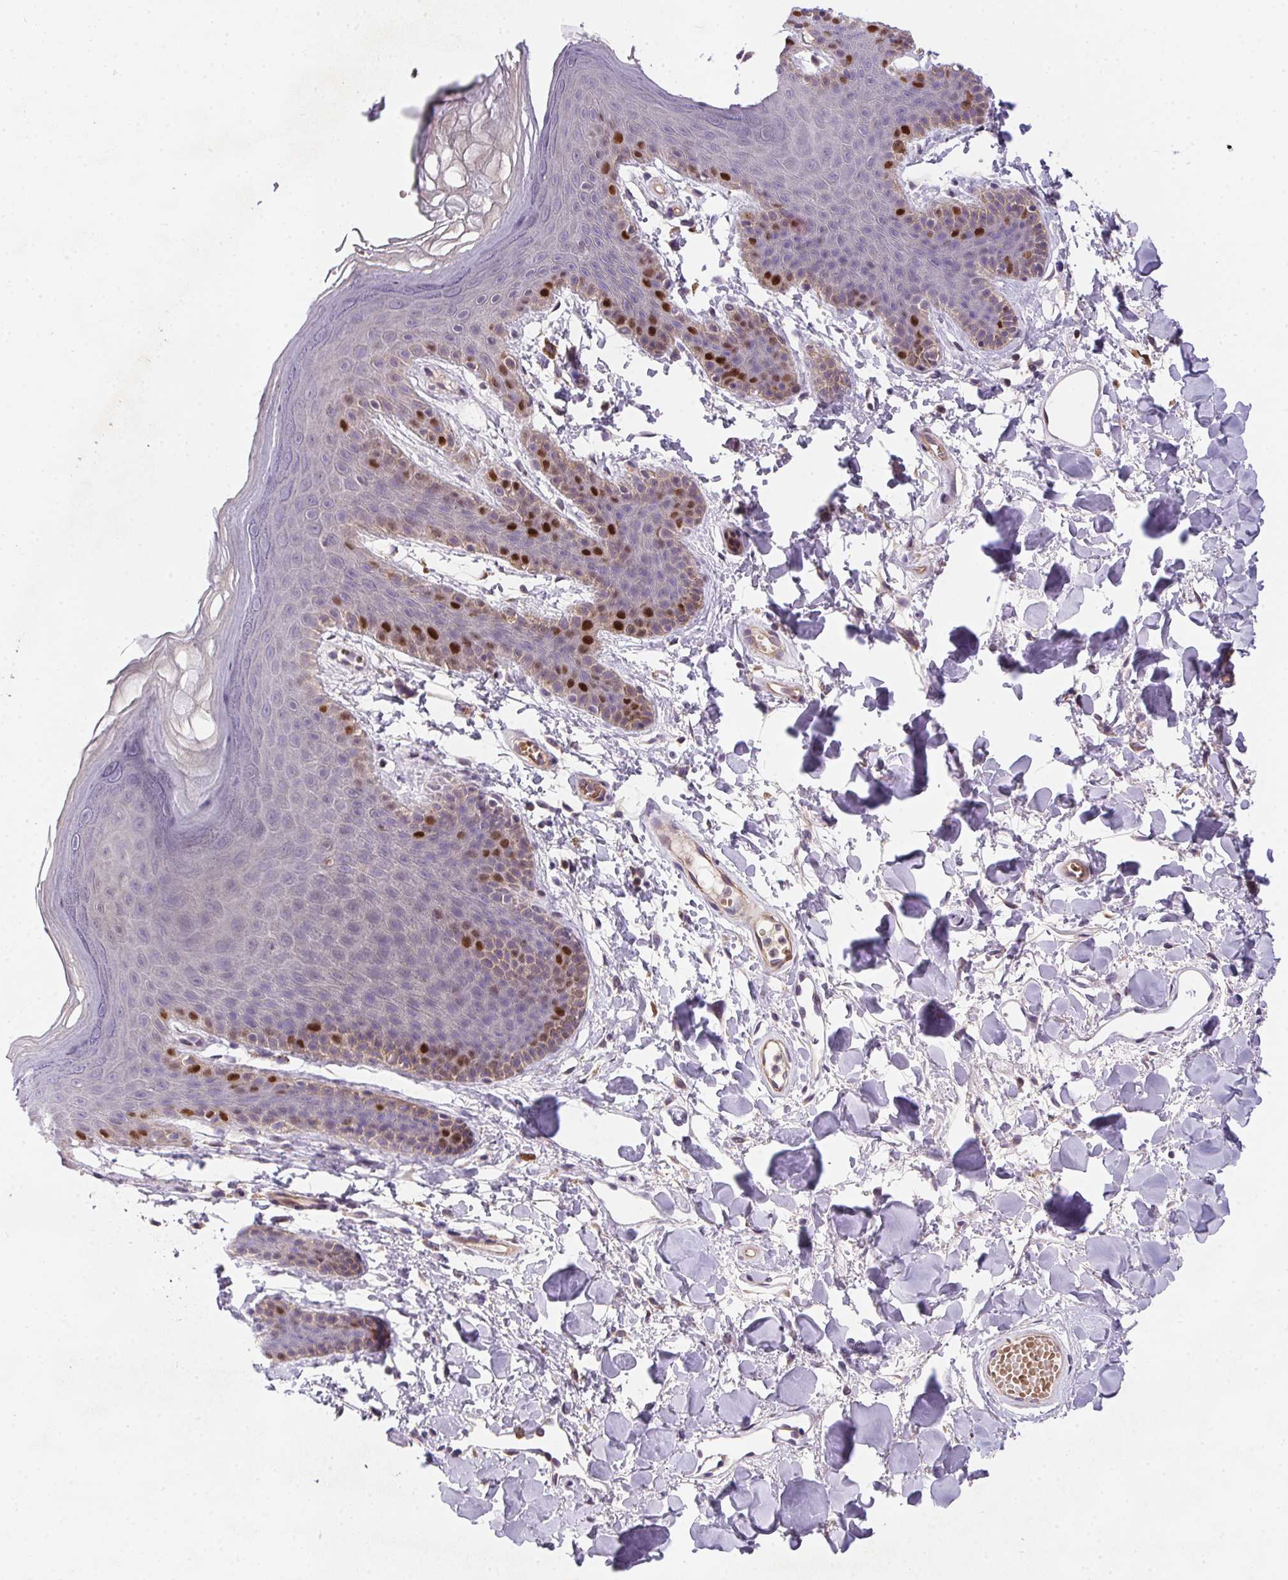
{"staining": {"intensity": "strong", "quantity": "<25%", "location": "nuclear"}, "tissue": "skin", "cell_type": "Epidermal cells", "image_type": "normal", "snomed": [{"axis": "morphology", "description": "Normal tissue, NOS"}, {"axis": "topography", "description": "Anal"}], "caption": "Skin stained for a protein demonstrates strong nuclear positivity in epidermal cells.", "gene": "HELLS", "patient": {"sex": "male", "age": 53}}